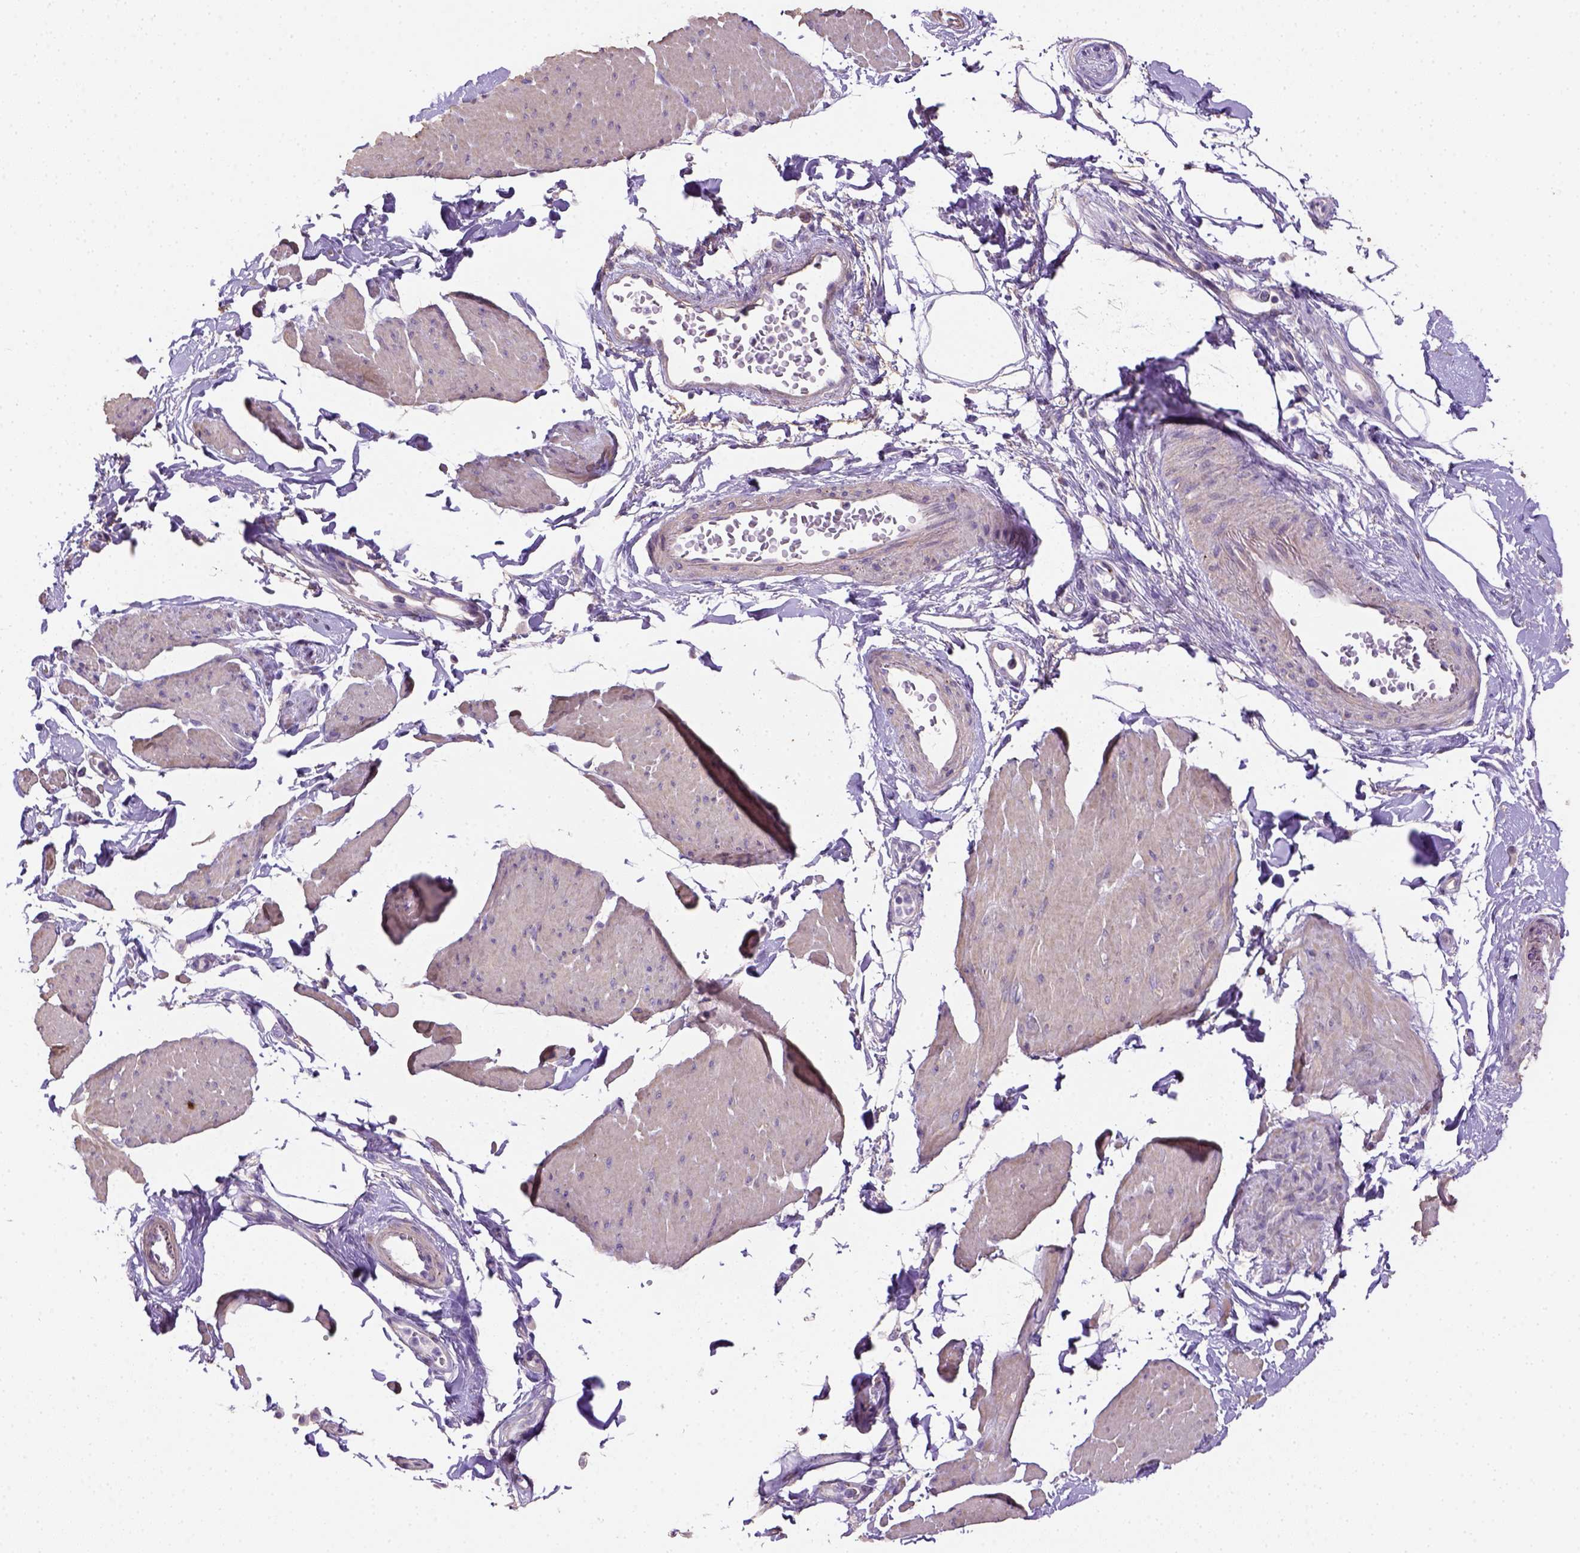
{"staining": {"intensity": "negative", "quantity": "none", "location": "none"}, "tissue": "smooth muscle", "cell_type": "Smooth muscle cells", "image_type": "normal", "snomed": [{"axis": "morphology", "description": "Normal tissue, NOS"}, {"axis": "topography", "description": "Adipose tissue"}, {"axis": "topography", "description": "Smooth muscle"}, {"axis": "topography", "description": "Peripheral nerve tissue"}], "caption": "This is a micrograph of IHC staining of normal smooth muscle, which shows no positivity in smooth muscle cells.", "gene": "HTRA1", "patient": {"sex": "male", "age": 83}}